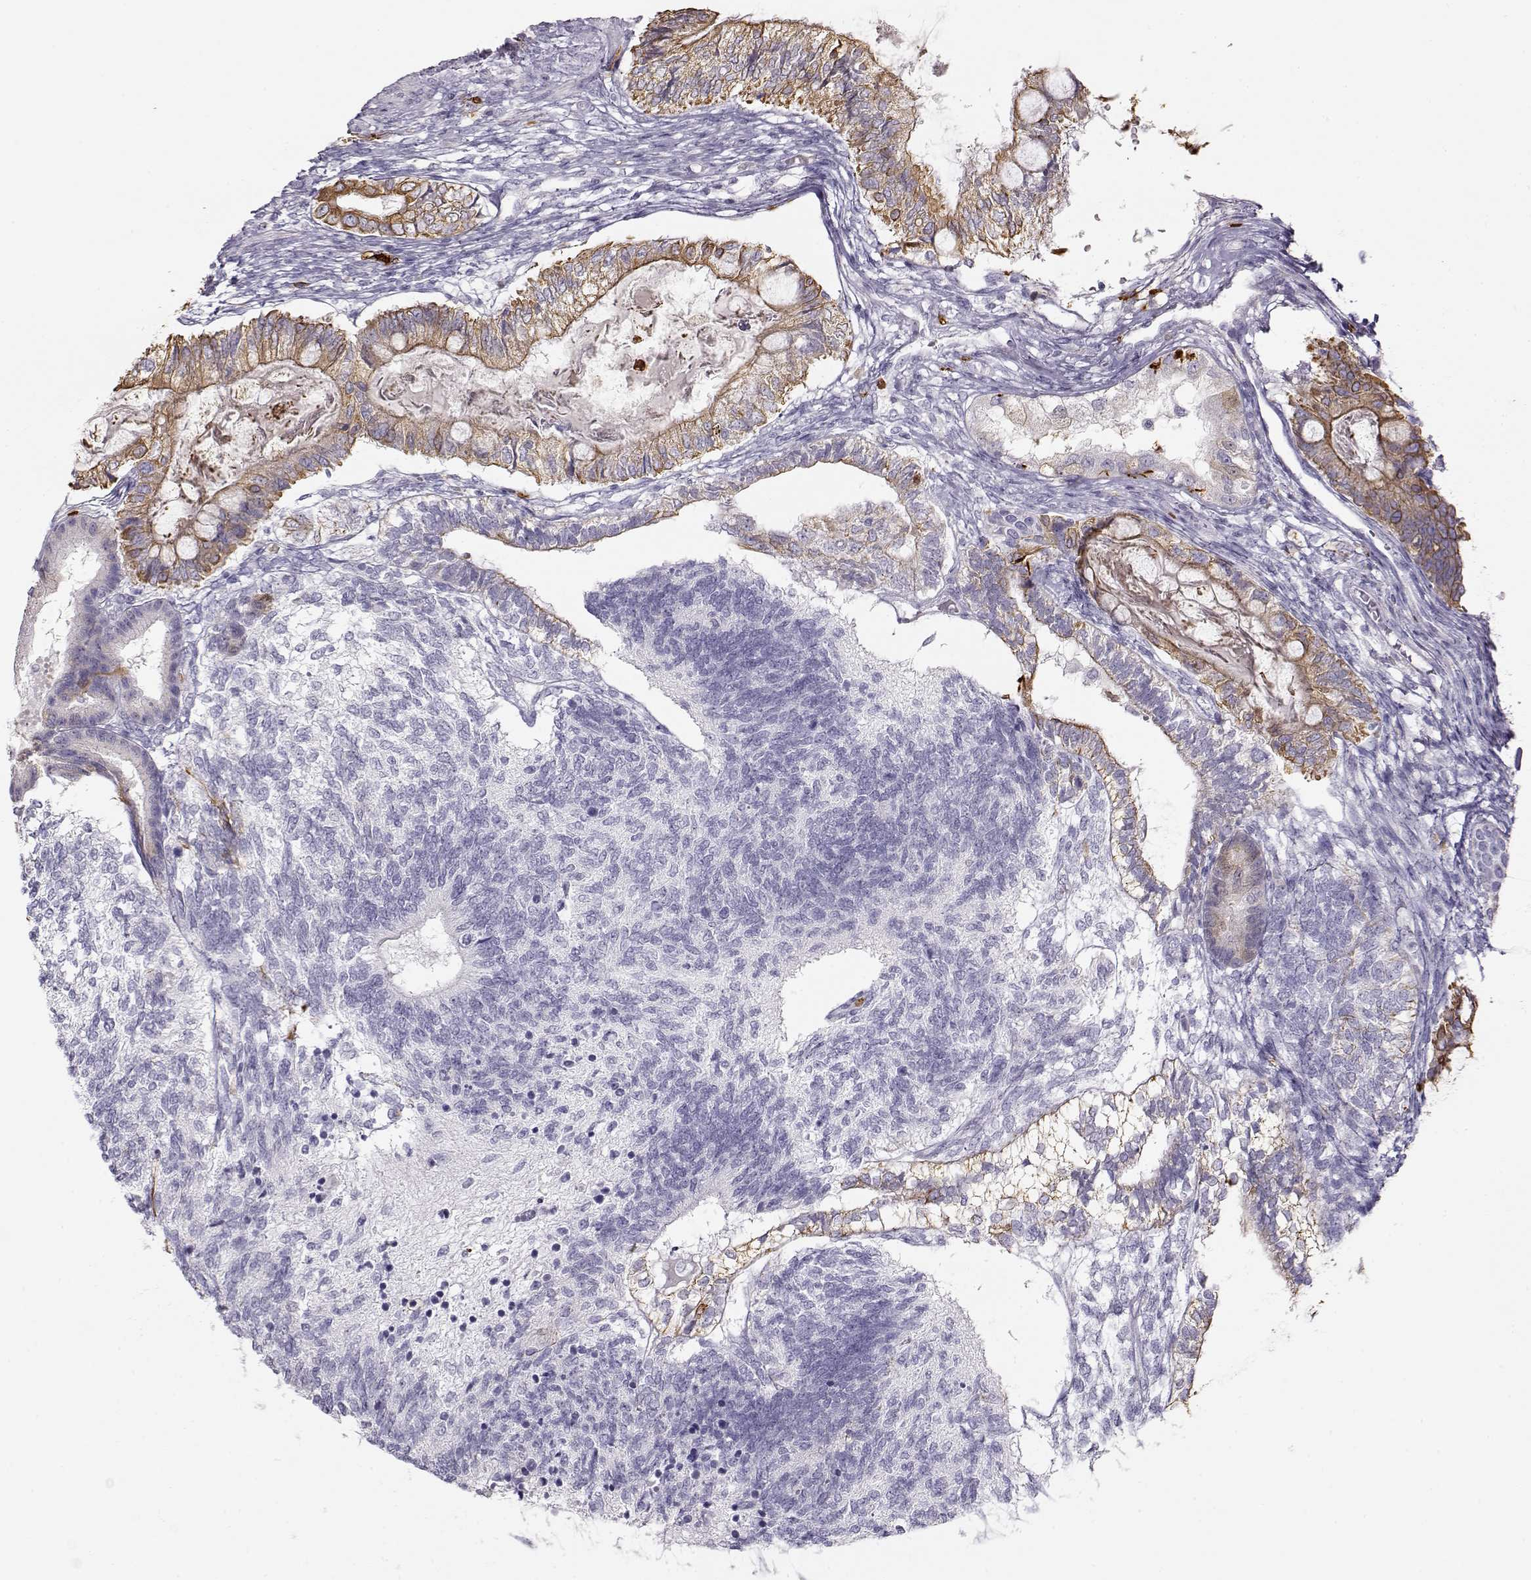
{"staining": {"intensity": "moderate", "quantity": "25%-75%", "location": "cytoplasmic/membranous"}, "tissue": "testis cancer", "cell_type": "Tumor cells", "image_type": "cancer", "snomed": [{"axis": "morphology", "description": "Seminoma, NOS"}, {"axis": "morphology", "description": "Carcinoma, Embryonal, NOS"}, {"axis": "topography", "description": "Testis"}], "caption": "IHC staining of testis seminoma, which demonstrates medium levels of moderate cytoplasmic/membranous staining in approximately 25%-75% of tumor cells indicating moderate cytoplasmic/membranous protein staining. The staining was performed using DAB (3,3'-diaminobenzidine) (brown) for protein detection and nuclei were counterstained in hematoxylin (blue).", "gene": "S100B", "patient": {"sex": "male", "age": 41}}